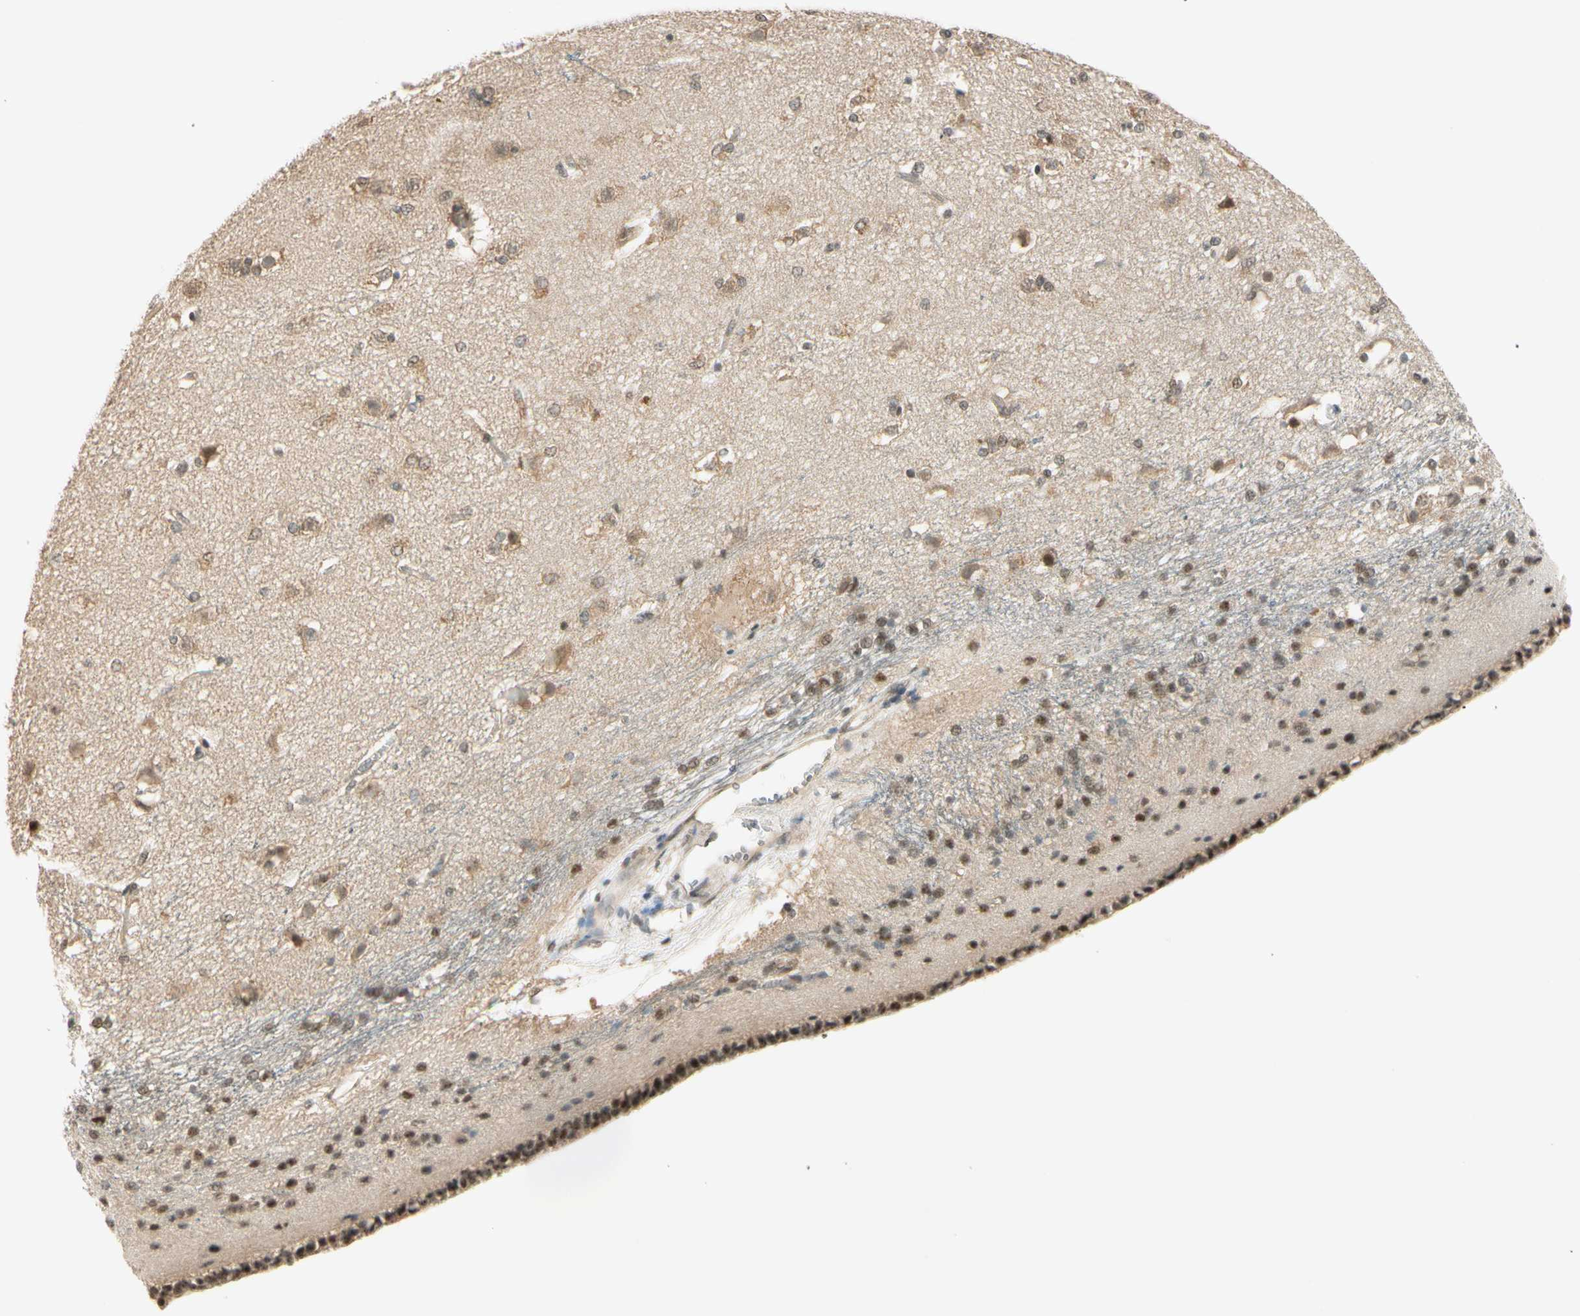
{"staining": {"intensity": "negative", "quantity": "none", "location": "none"}, "tissue": "caudate", "cell_type": "Glial cells", "image_type": "normal", "snomed": [{"axis": "morphology", "description": "Normal tissue, NOS"}, {"axis": "topography", "description": "Lateral ventricle wall"}], "caption": "Immunohistochemical staining of unremarkable human caudate shows no significant staining in glial cells. (DAB (3,3'-diaminobenzidine) IHC with hematoxylin counter stain).", "gene": "MCPH1", "patient": {"sex": "female", "age": 19}}